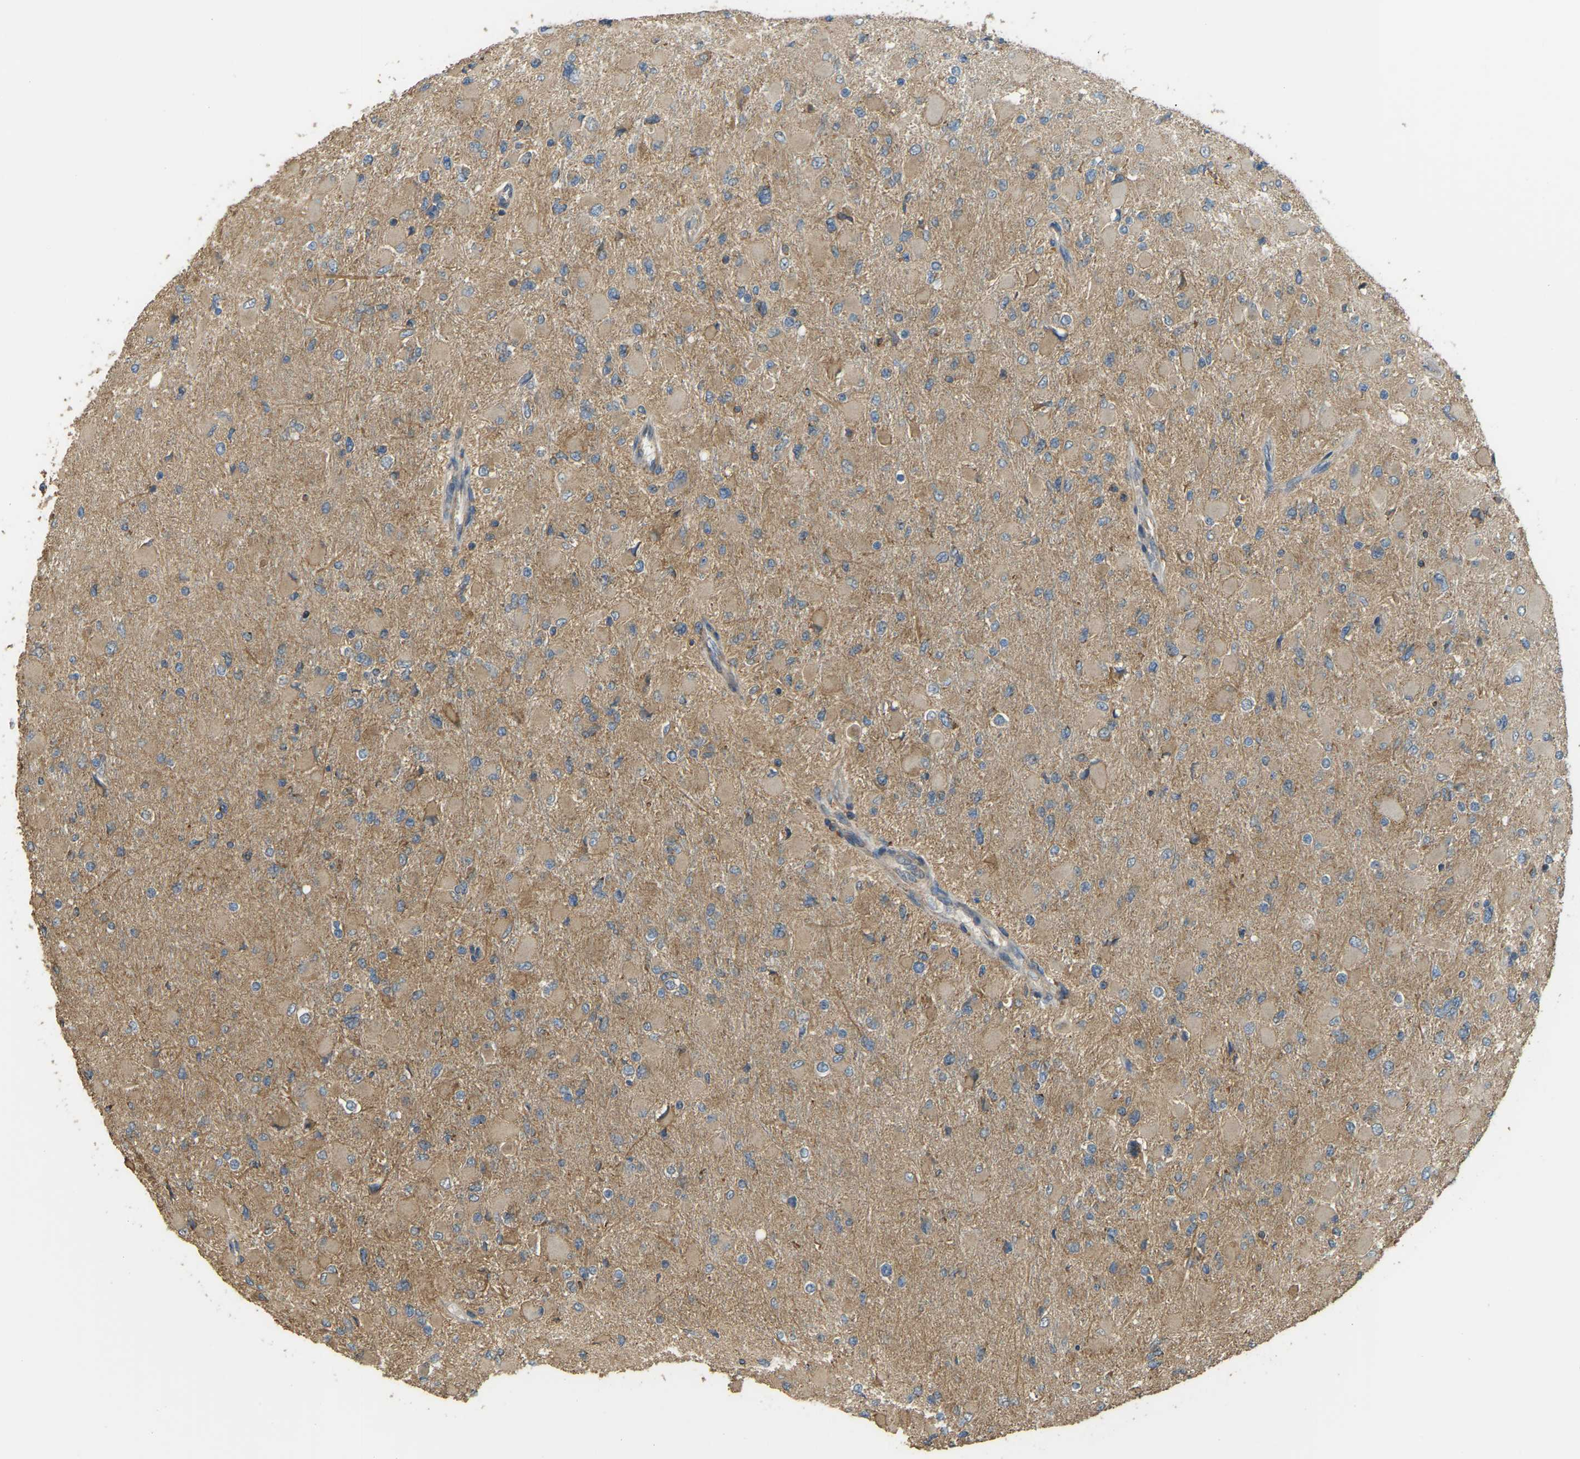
{"staining": {"intensity": "moderate", "quantity": ">75%", "location": "cytoplasmic/membranous"}, "tissue": "glioma", "cell_type": "Tumor cells", "image_type": "cancer", "snomed": [{"axis": "morphology", "description": "Glioma, malignant, High grade"}, {"axis": "topography", "description": "Cerebral cortex"}], "caption": "IHC staining of malignant glioma (high-grade), which shows medium levels of moderate cytoplasmic/membranous expression in approximately >75% of tumor cells indicating moderate cytoplasmic/membranous protein expression. The staining was performed using DAB (brown) for protein detection and nuclei were counterstained in hematoxylin (blue).", "gene": "GNG2", "patient": {"sex": "female", "age": 36}}